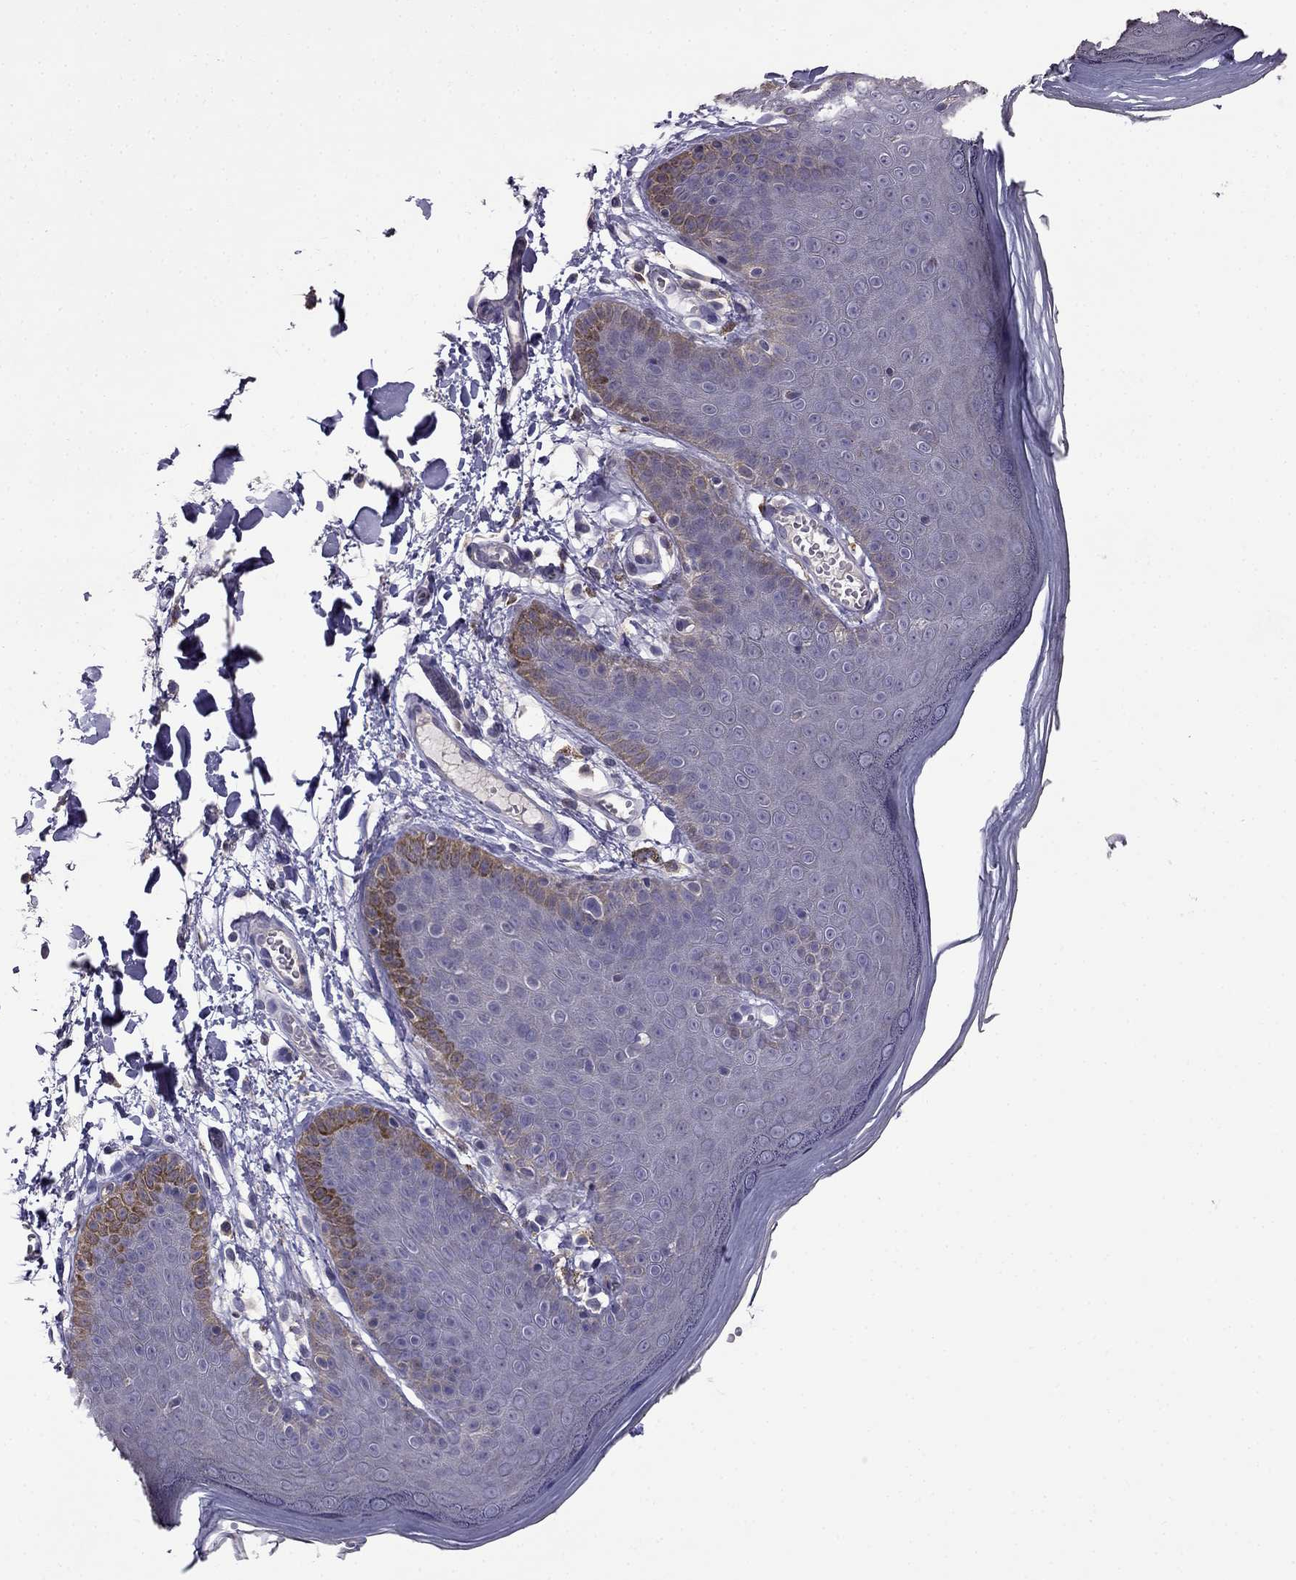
{"staining": {"intensity": "negative", "quantity": "none", "location": "none"}, "tissue": "skin", "cell_type": "Epidermal cells", "image_type": "normal", "snomed": [{"axis": "morphology", "description": "Normal tissue, NOS"}, {"axis": "topography", "description": "Anal"}], "caption": "Immunohistochemistry (IHC) of unremarkable skin shows no expression in epidermal cells. (IHC, brightfield microscopy, high magnification).", "gene": "CDH9", "patient": {"sex": "male", "age": 53}}